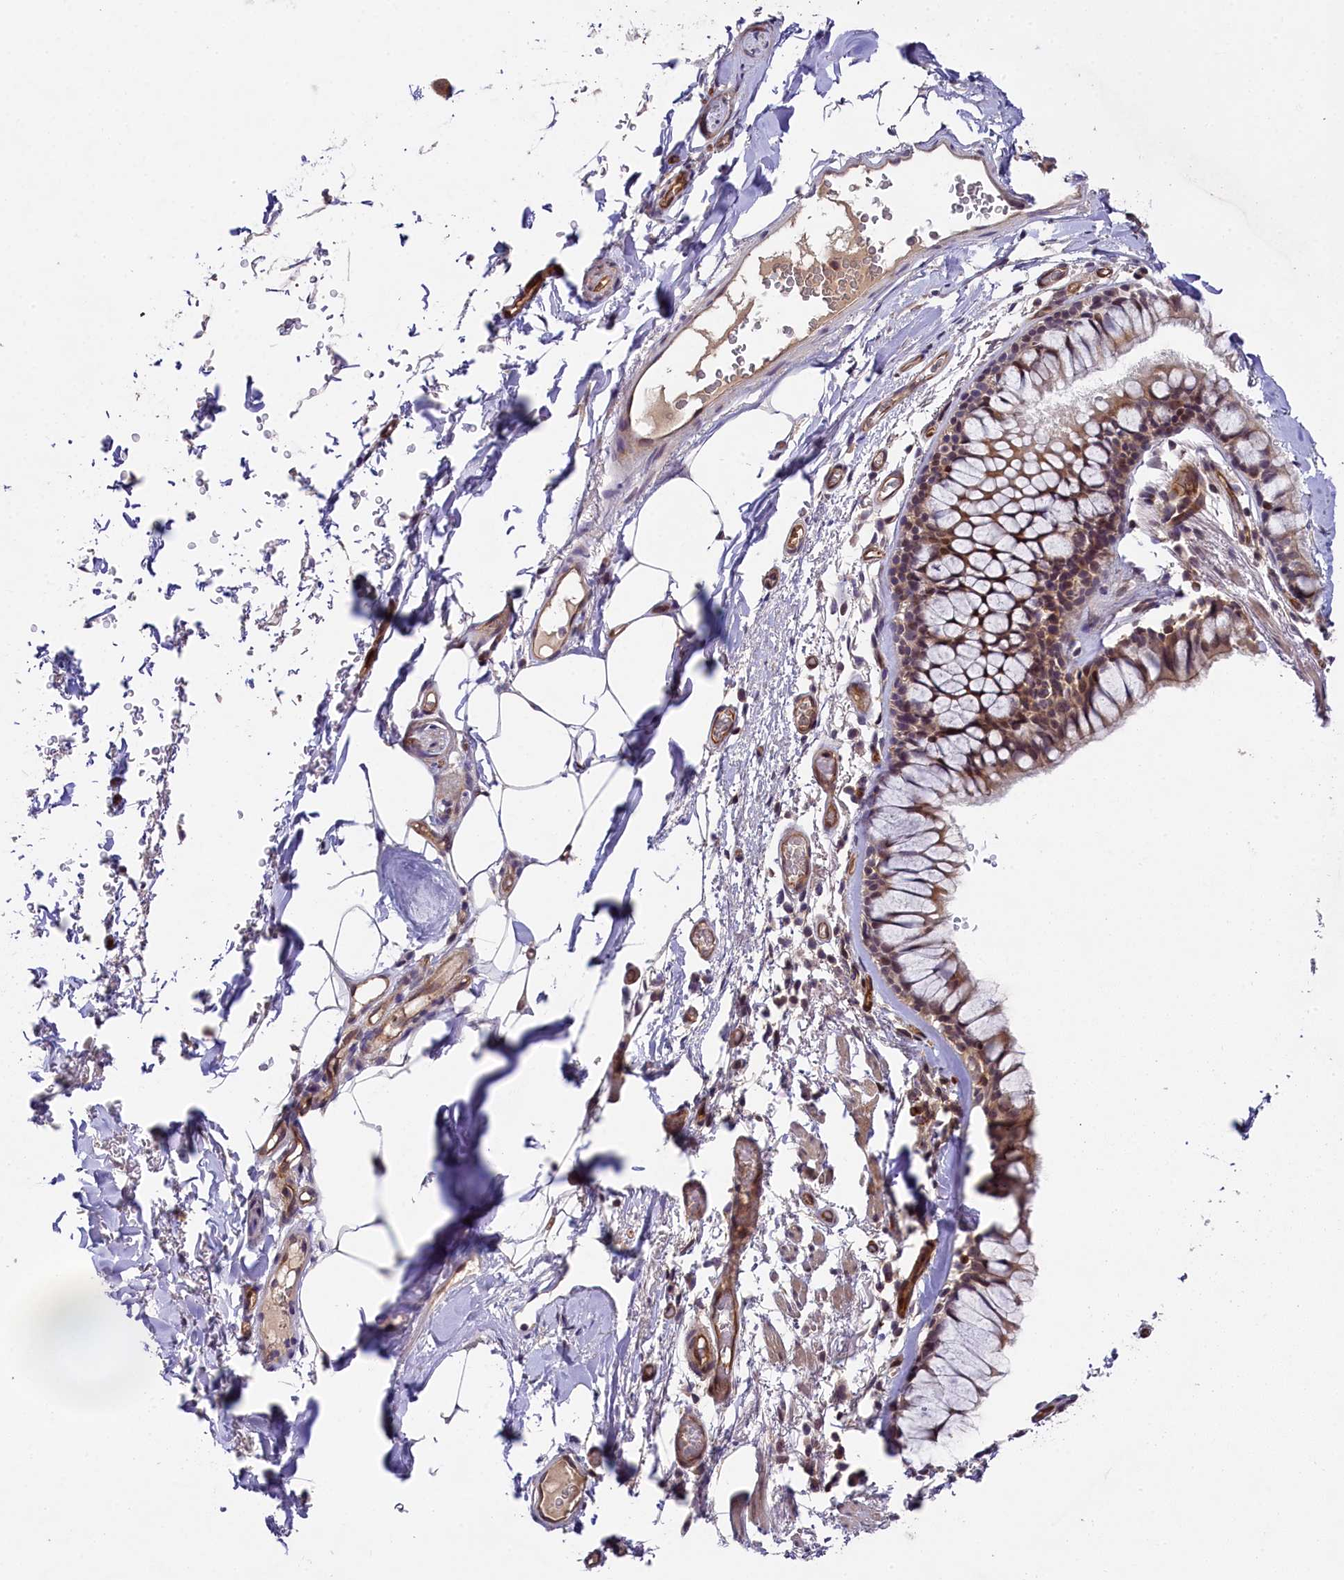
{"staining": {"intensity": "moderate", "quantity": ">75%", "location": "cytoplasmic/membranous"}, "tissue": "bronchus", "cell_type": "Respiratory epithelial cells", "image_type": "normal", "snomed": [{"axis": "morphology", "description": "Normal tissue, NOS"}, {"axis": "topography", "description": "Bronchus"}], "caption": "Bronchus stained with a brown dye shows moderate cytoplasmic/membranous positive expression in approximately >75% of respiratory epithelial cells.", "gene": "SNRK", "patient": {"sex": "male", "age": 65}}